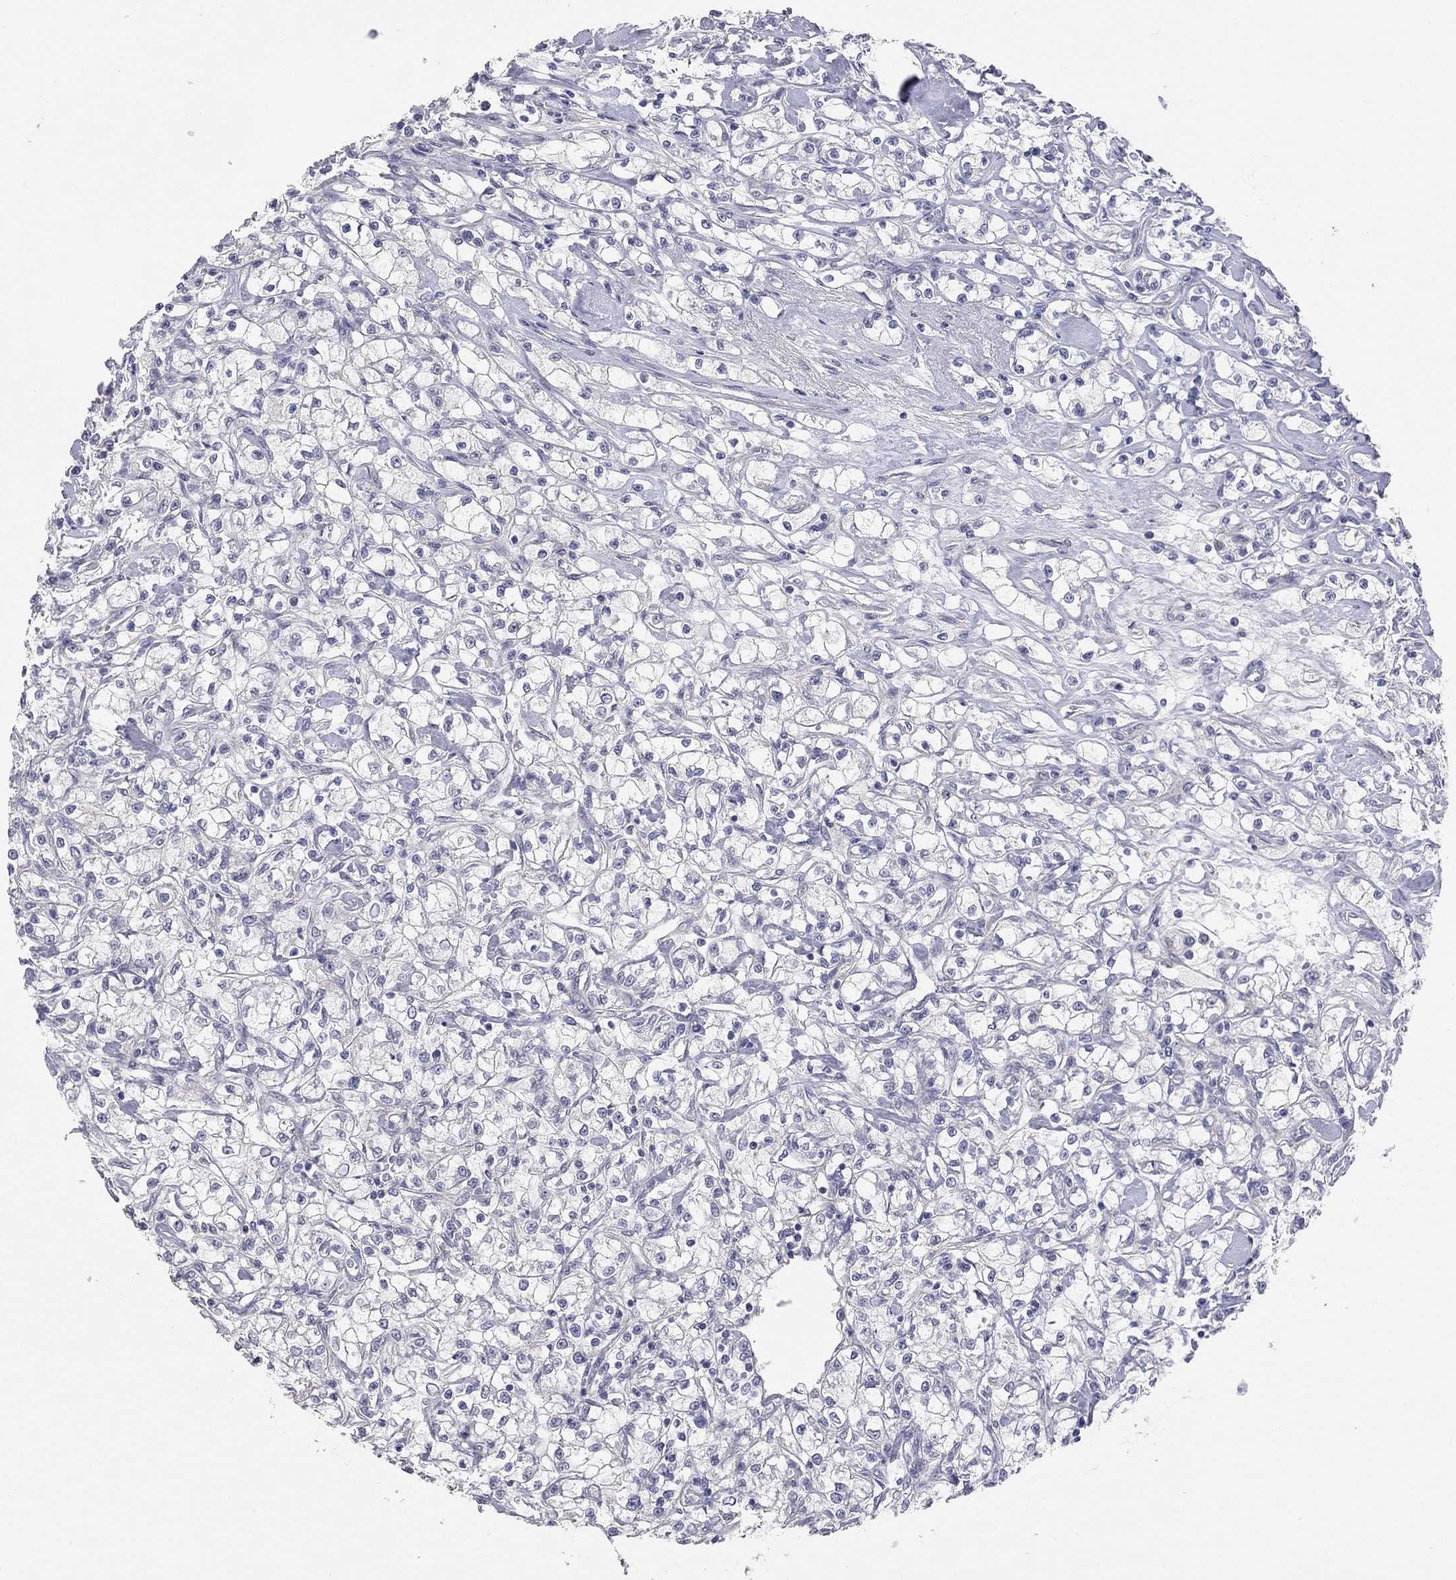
{"staining": {"intensity": "negative", "quantity": "none", "location": "none"}, "tissue": "renal cancer", "cell_type": "Tumor cells", "image_type": "cancer", "snomed": [{"axis": "morphology", "description": "Adenocarcinoma, NOS"}, {"axis": "topography", "description": "Kidney"}], "caption": "A high-resolution photomicrograph shows immunohistochemistry staining of renal adenocarcinoma, which reveals no significant positivity in tumor cells.", "gene": "KCNB1", "patient": {"sex": "female", "age": 59}}